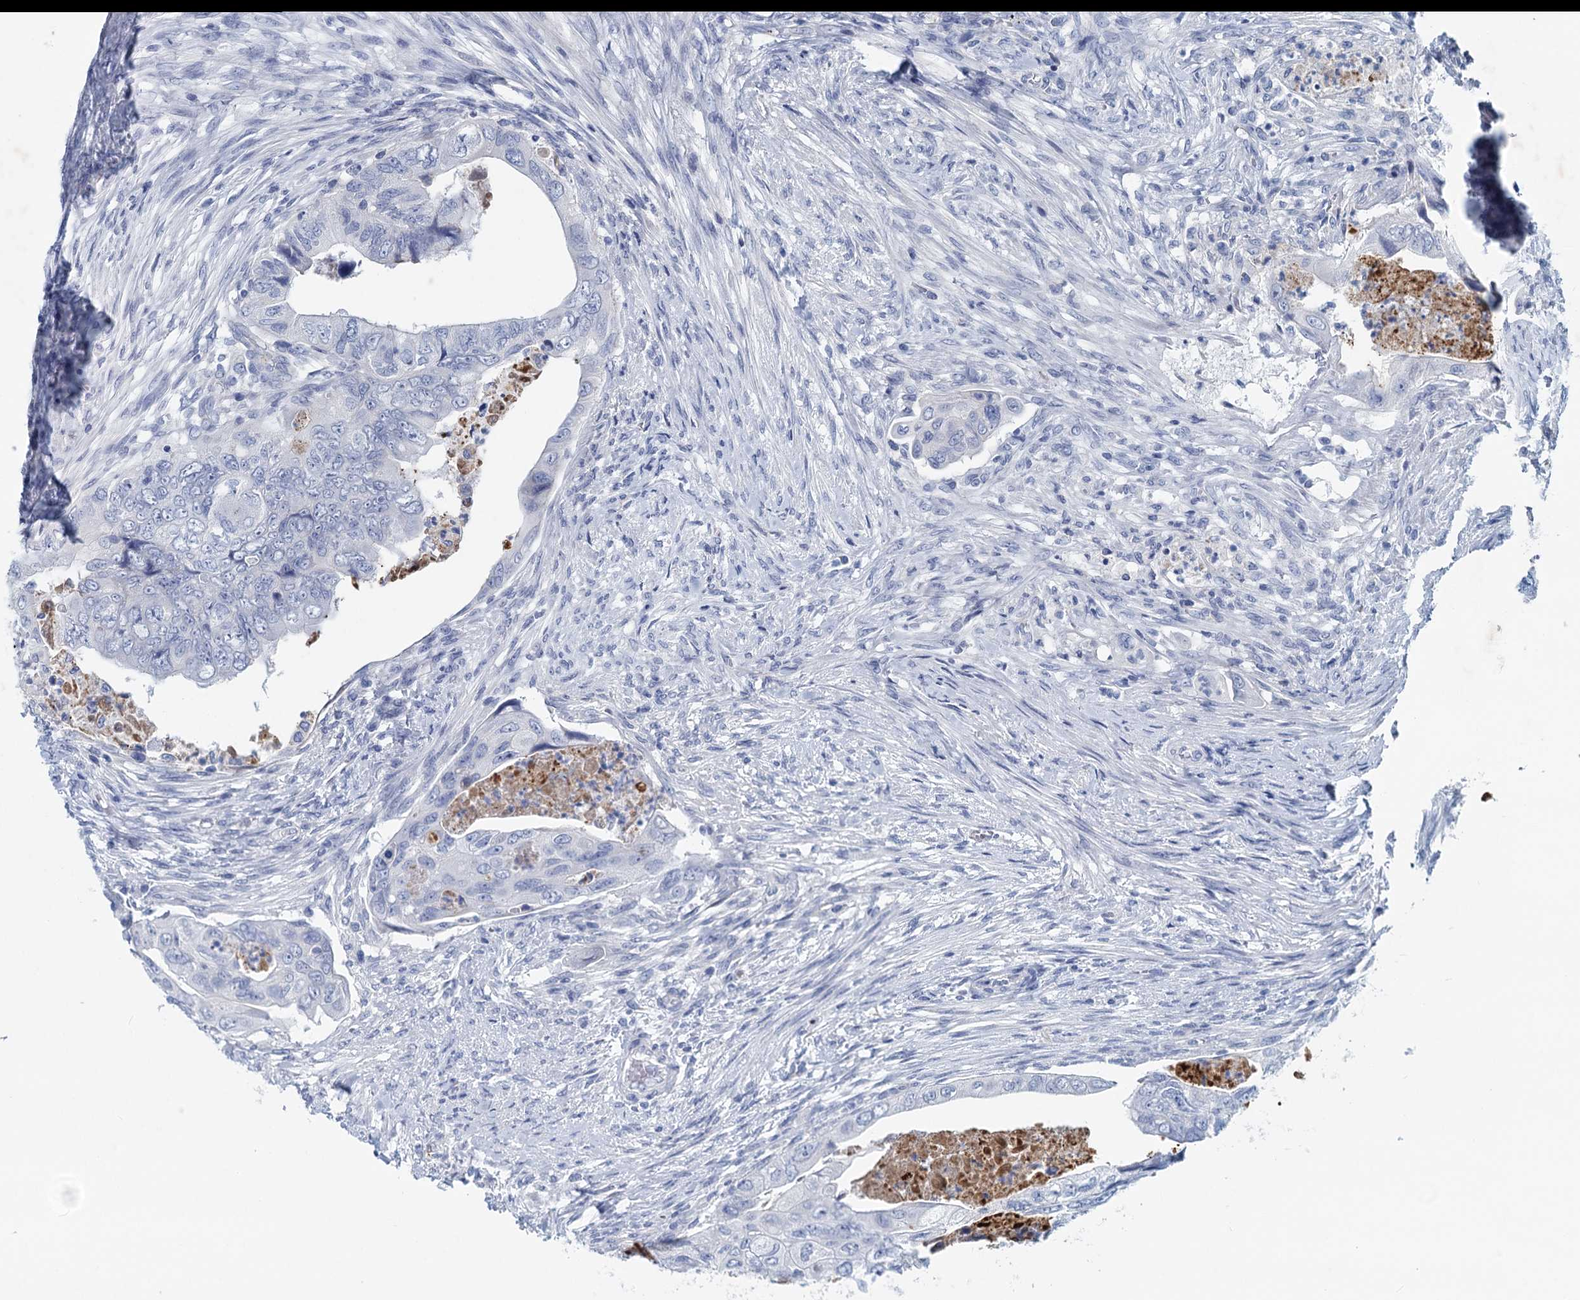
{"staining": {"intensity": "negative", "quantity": "none", "location": "none"}, "tissue": "colorectal cancer", "cell_type": "Tumor cells", "image_type": "cancer", "snomed": [{"axis": "morphology", "description": "Adenocarcinoma, NOS"}, {"axis": "topography", "description": "Rectum"}], "caption": "Immunohistochemistry (IHC) of colorectal adenocarcinoma demonstrates no staining in tumor cells.", "gene": "INSC", "patient": {"sex": "male", "age": 63}}